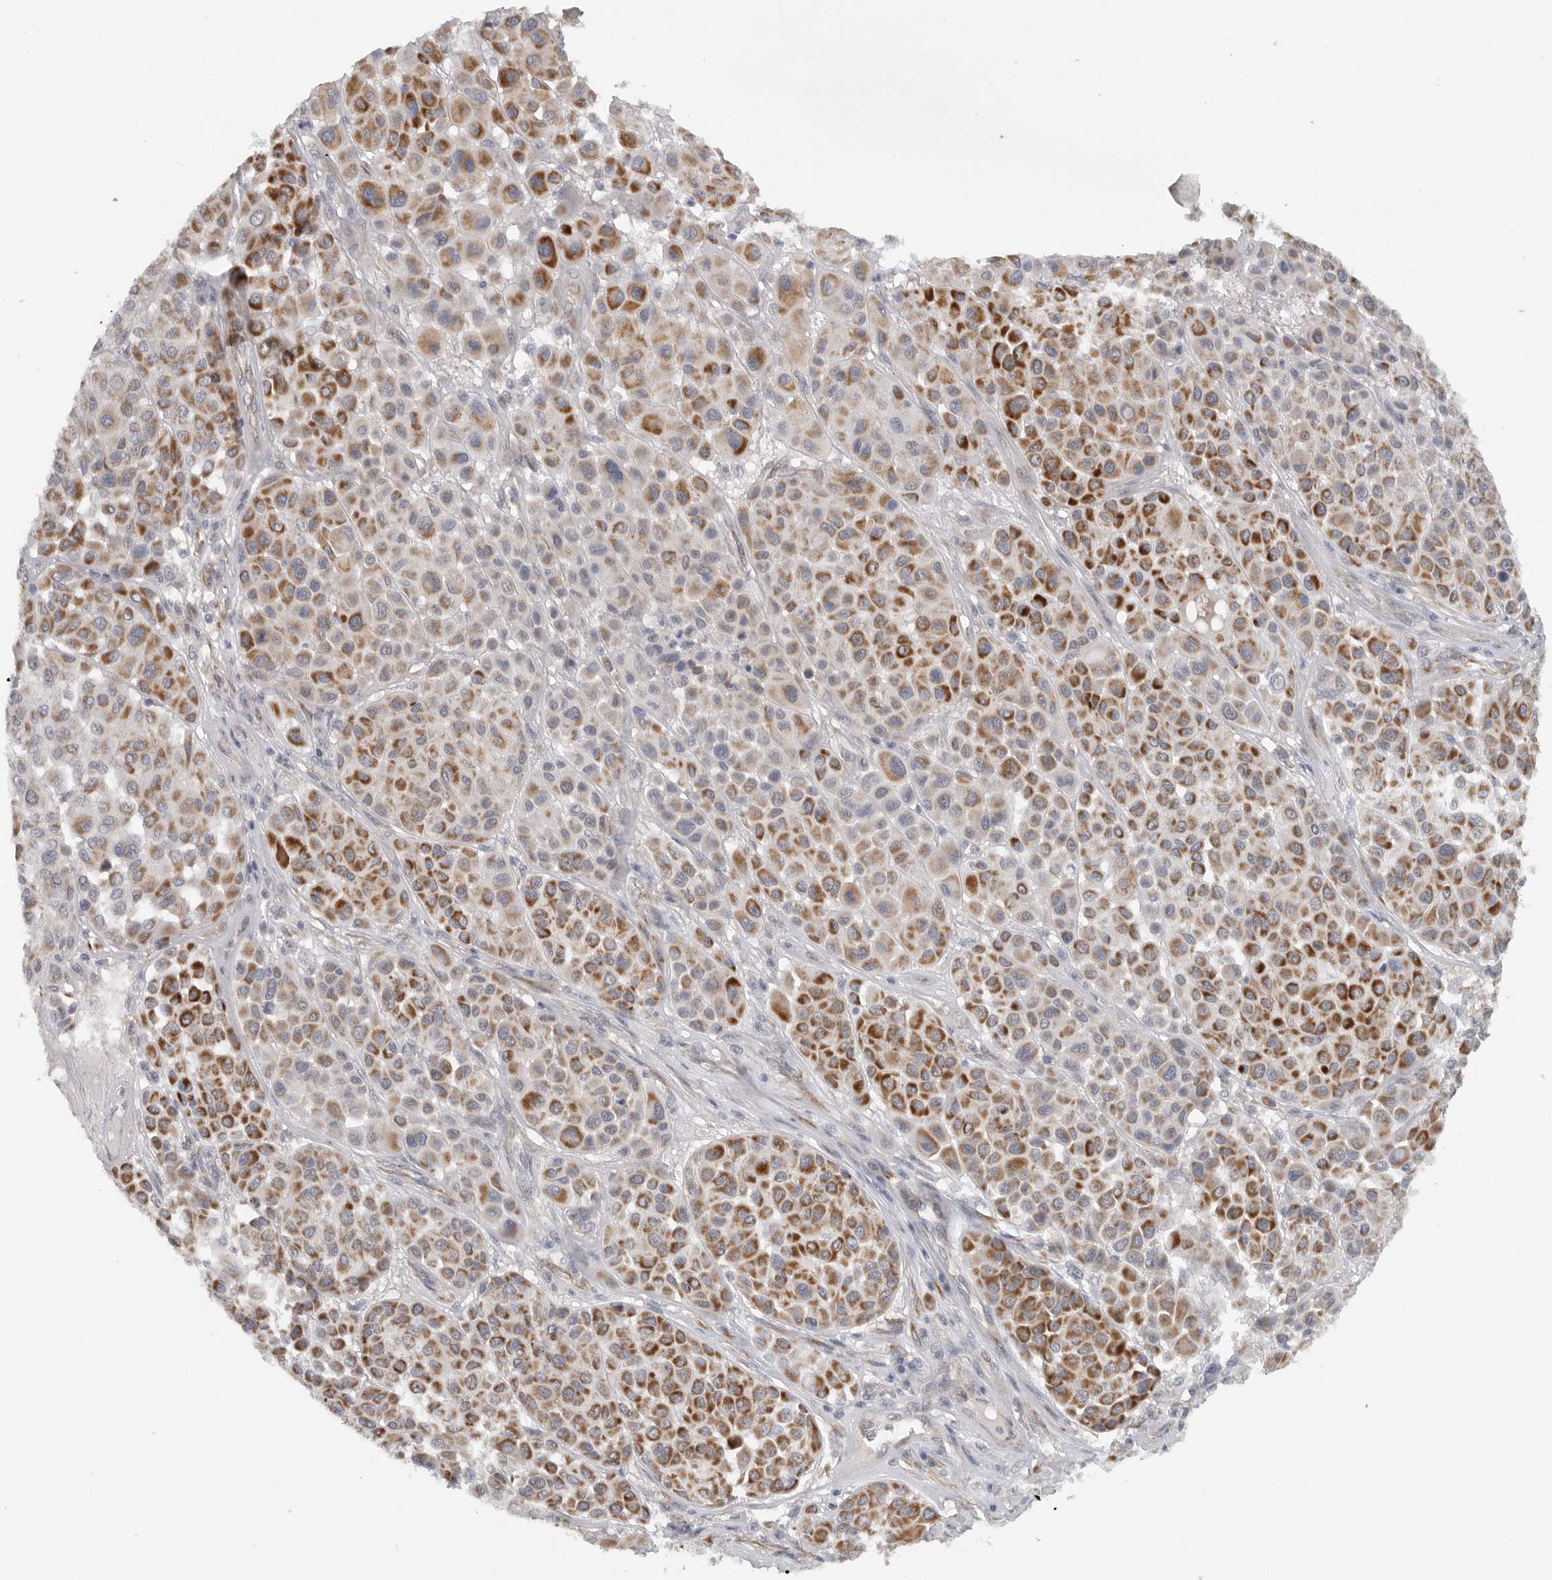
{"staining": {"intensity": "moderate", "quantity": ">75%", "location": "cytoplasmic/membranous"}, "tissue": "melanoma", "cell_type": "Tumor cells", "image_type": "cancer", "snomed": [{"axis": "morphology", "description": "Malignant melanoma, Metastatic site"}, {"axis": "topography", "description": "Soft tissue"}], "caption": "Protein positivity by immunohistochemistry reveals moderate cytoplasmic/membranous staining in approximately >75% of tumor cells in malignant melanoma (metastatic site).", "gene": "DYRK2", "patient": {"sex": "male", "age": 41}}